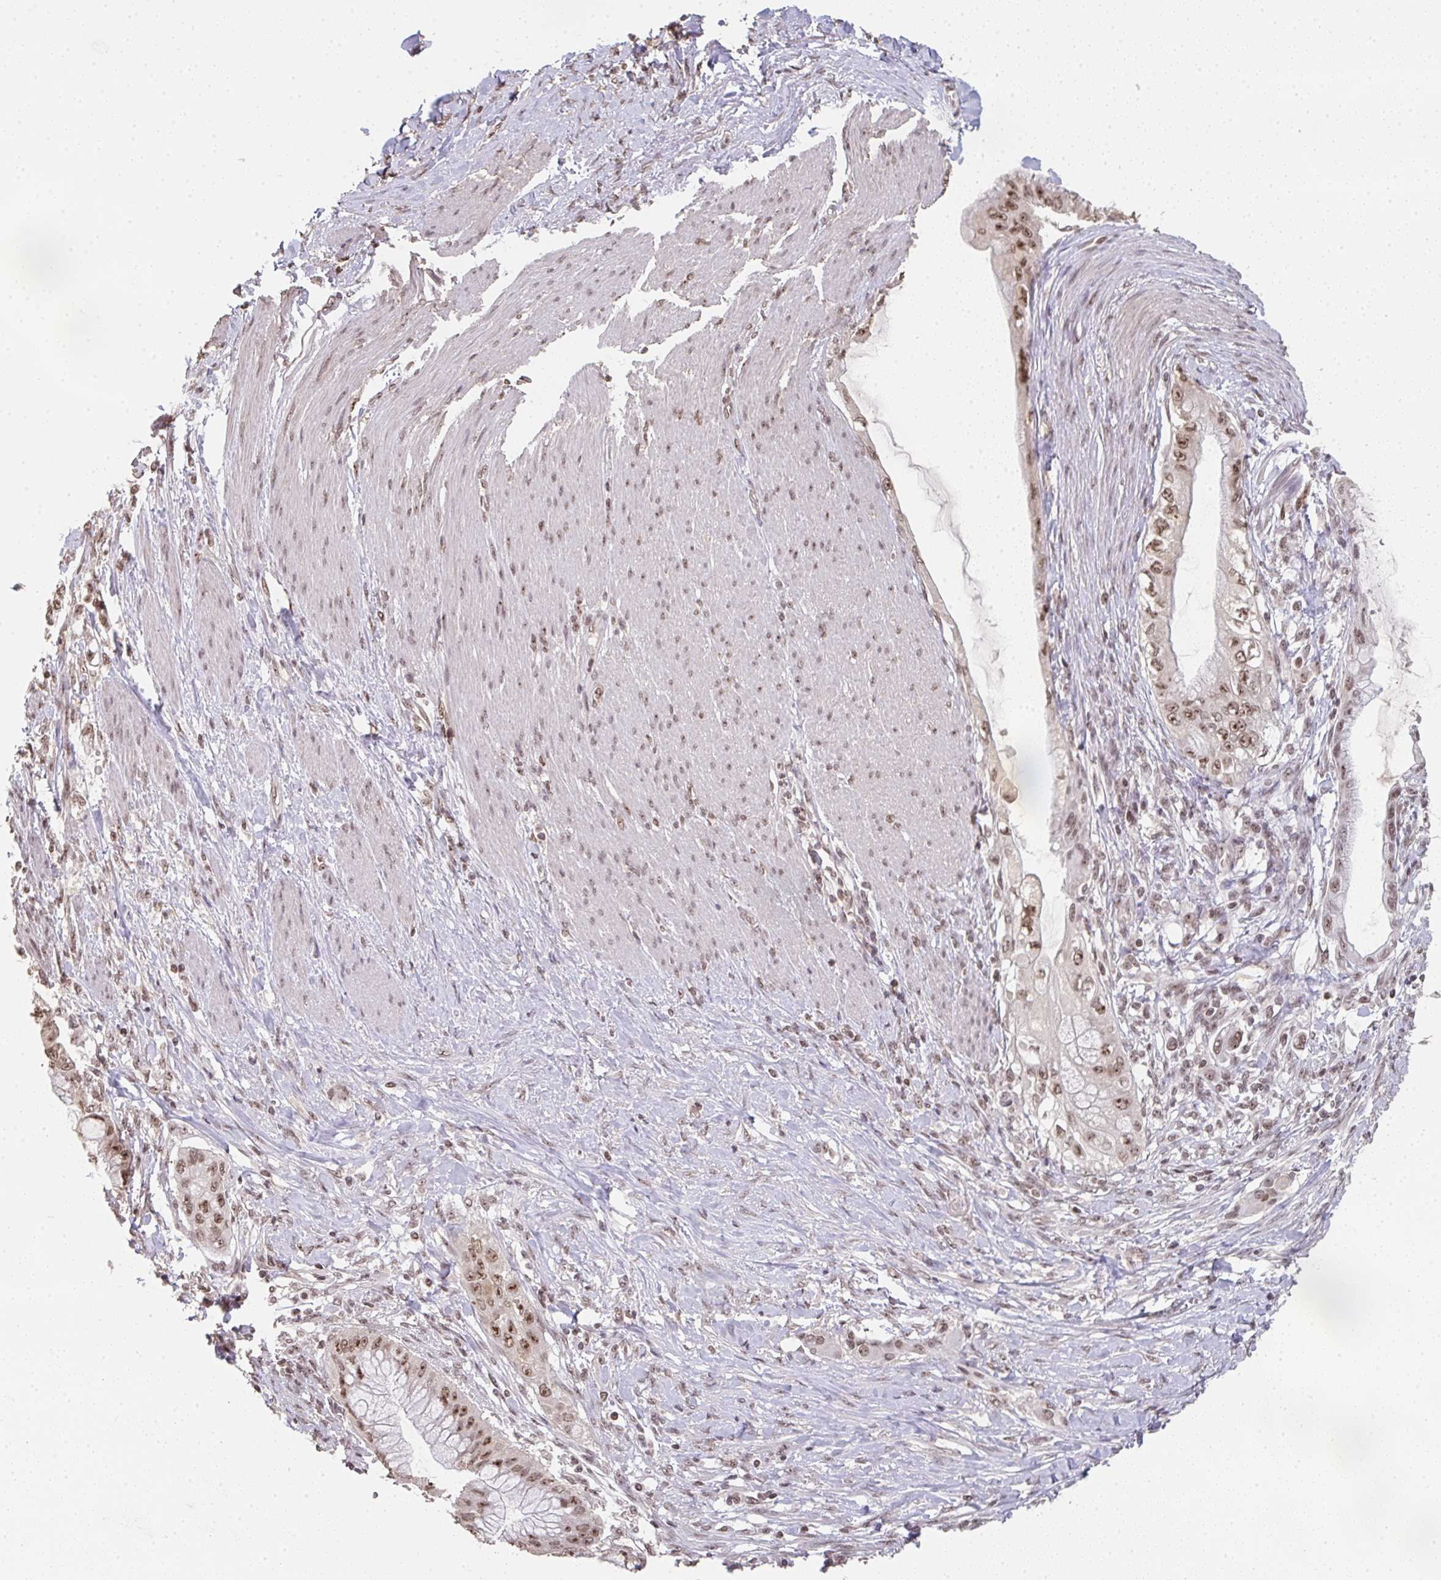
{"staining": {"intensity": "moderate", "quantity": ">75%", "location": "nuclear"}, "tissue": "pancreatic cancer", "cell_type": "Tumor cells", "image_type": "cancer", "snomed": [{"axis": "morphology", "description": "Adenocarcinoma, NOS"}, {"axis": "topography", "description": "Pancreas"}], "caption": "Brown immunohistochemical staining in pancreatic cancer shows moderate nuclear positivity in about >75% of tumor cells. (DAB = brown stain, brightfield microscopy at high magnification).", "gene": "DKC1", "patient": {"sex": "male", "age": 48}}